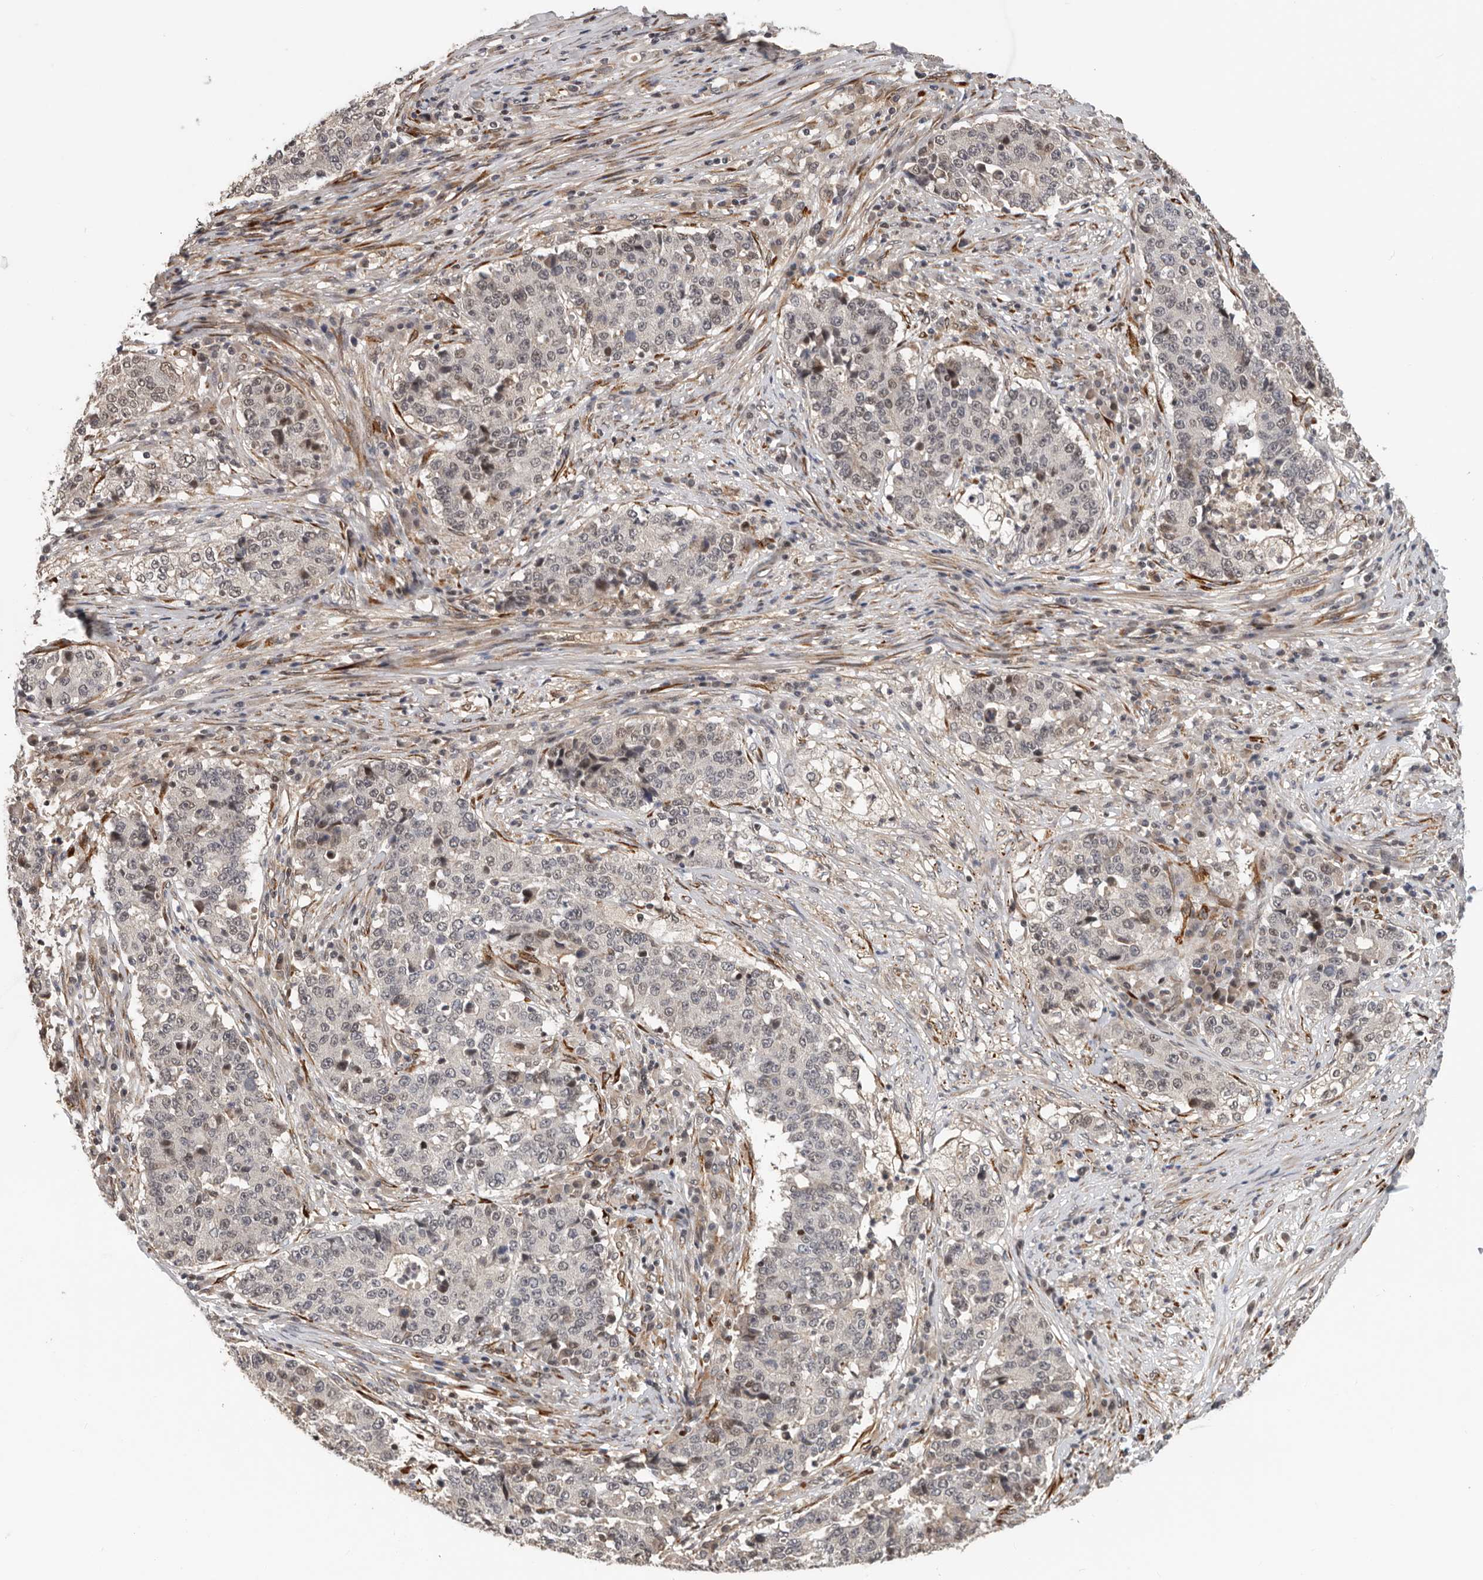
{"staining": {"intensity": "weak", "quantity": "25%-75%", "location": "nuclear"}, "tissue": "stomach cancer", "cell_type": "Tumor cells", "image_type": "cancer", "snomed": [{"axis": "morphology", "description": "Adenocarcinoma, NOS"}, {"axis": "topography", "description": "Stomach"}], "caption": "DAB immunohistochemical staining of human stomach adenocarcinoma shows weak nuclear protein expression in approximately 25%-75% of tumor cells. The staining was performed using DAB (3,3'-diaminobenzidine), with brown indicating positive protein expression. Nuclei are stained blue with hematoxylin.", "gene": "HENMT1", "patient": {"sex": "male", "age": 59}}